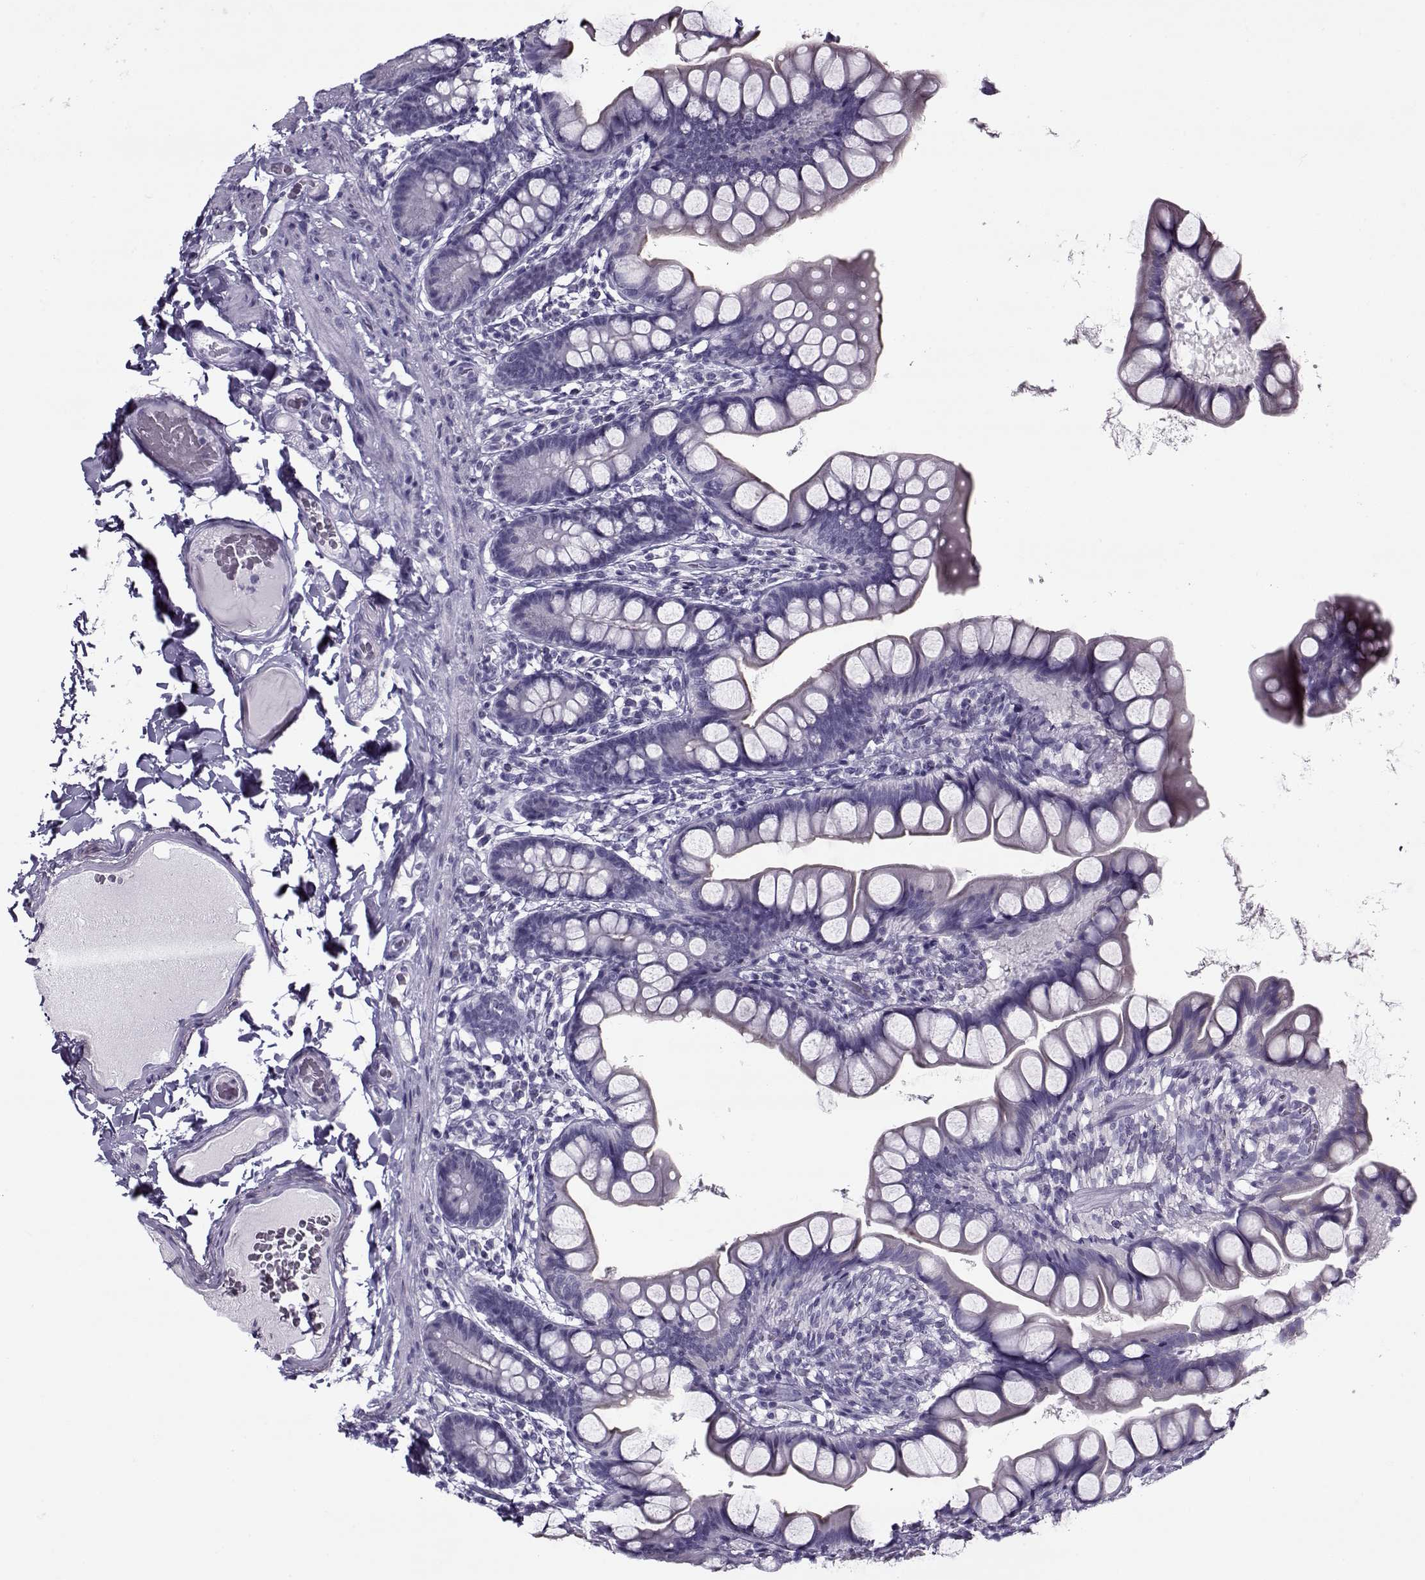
{"staining": {"intensity": "negative", "quantity": "none", "location": "none"}, "tissue": "small intestine", "cell_type": "Glandular cells", "image_type": "normal", "snomed": [{"axis": "morphology", "description": "Normal tissue, NOS"}, {"axis": "topography", "description": "Small intestine"}], "caption": "The immunohistochemistry image has no significant expression in glandular cells of small intestine.", "gene": "GAGE10", "patient": {"sex": "male", "age": 70}}